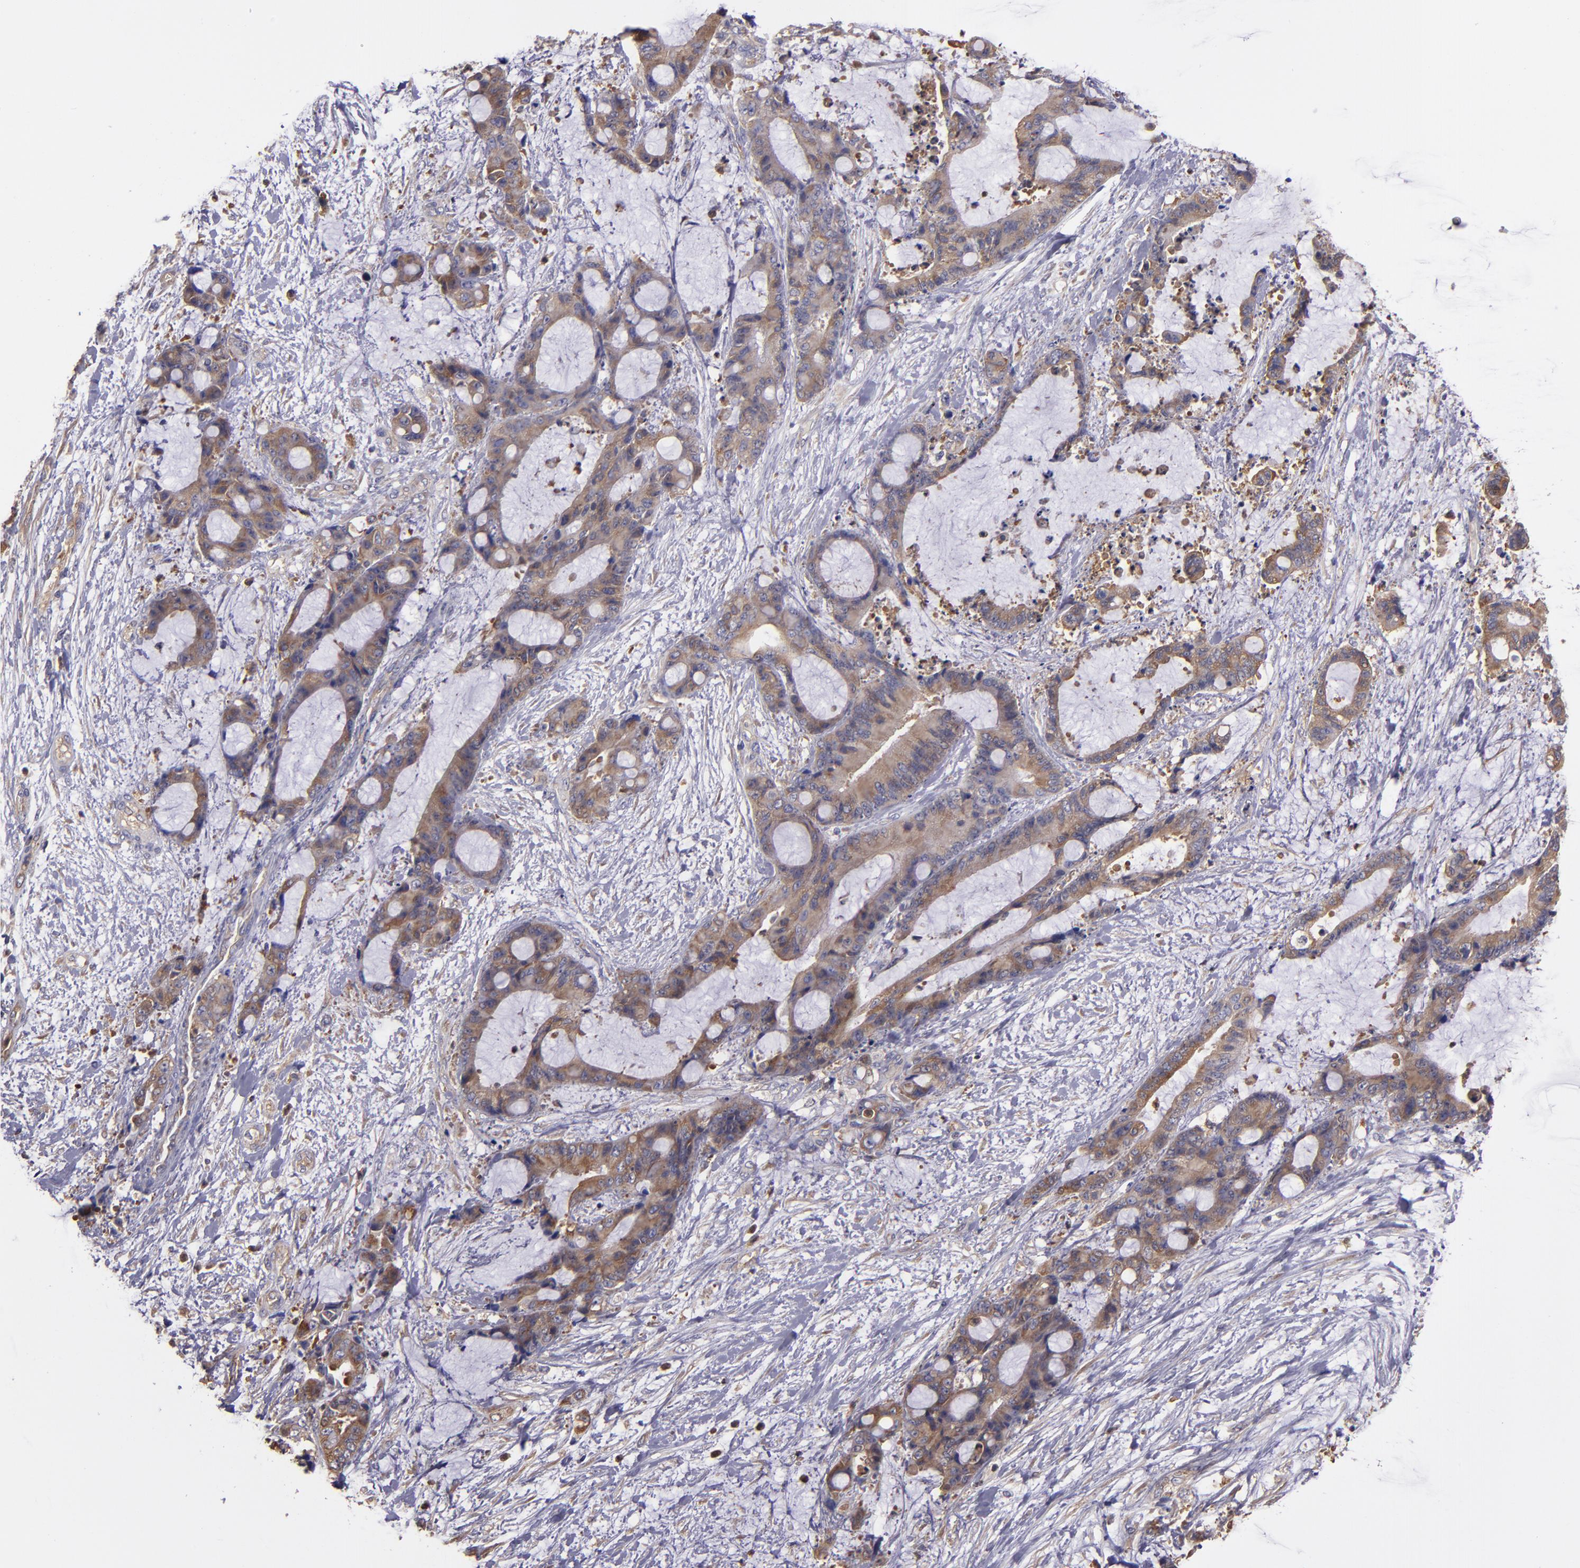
{"staining": {"intensity": "moderate", "quantity": "25%-75%", "location": "cytoplasmic/membranous"}, "tissue": "liver cancer", "cell_type": "Tumor cells", "image_type": "cancer", "snomed": [{"axis": "morphology", "description": "Cholangiocarcinoma"}, {"axis": "topography", "description": "Liver"}], "caption": "A photomicrograph of human liver cancer stained for a protein demonstrates moderate cytoplasmic/membranous brown staining in tumor cells. (brown staining indicates protein expression, while blue staining denotes nuclei).", "gene": "CARS1", "patient": {"sex": "female", "age": 73}}